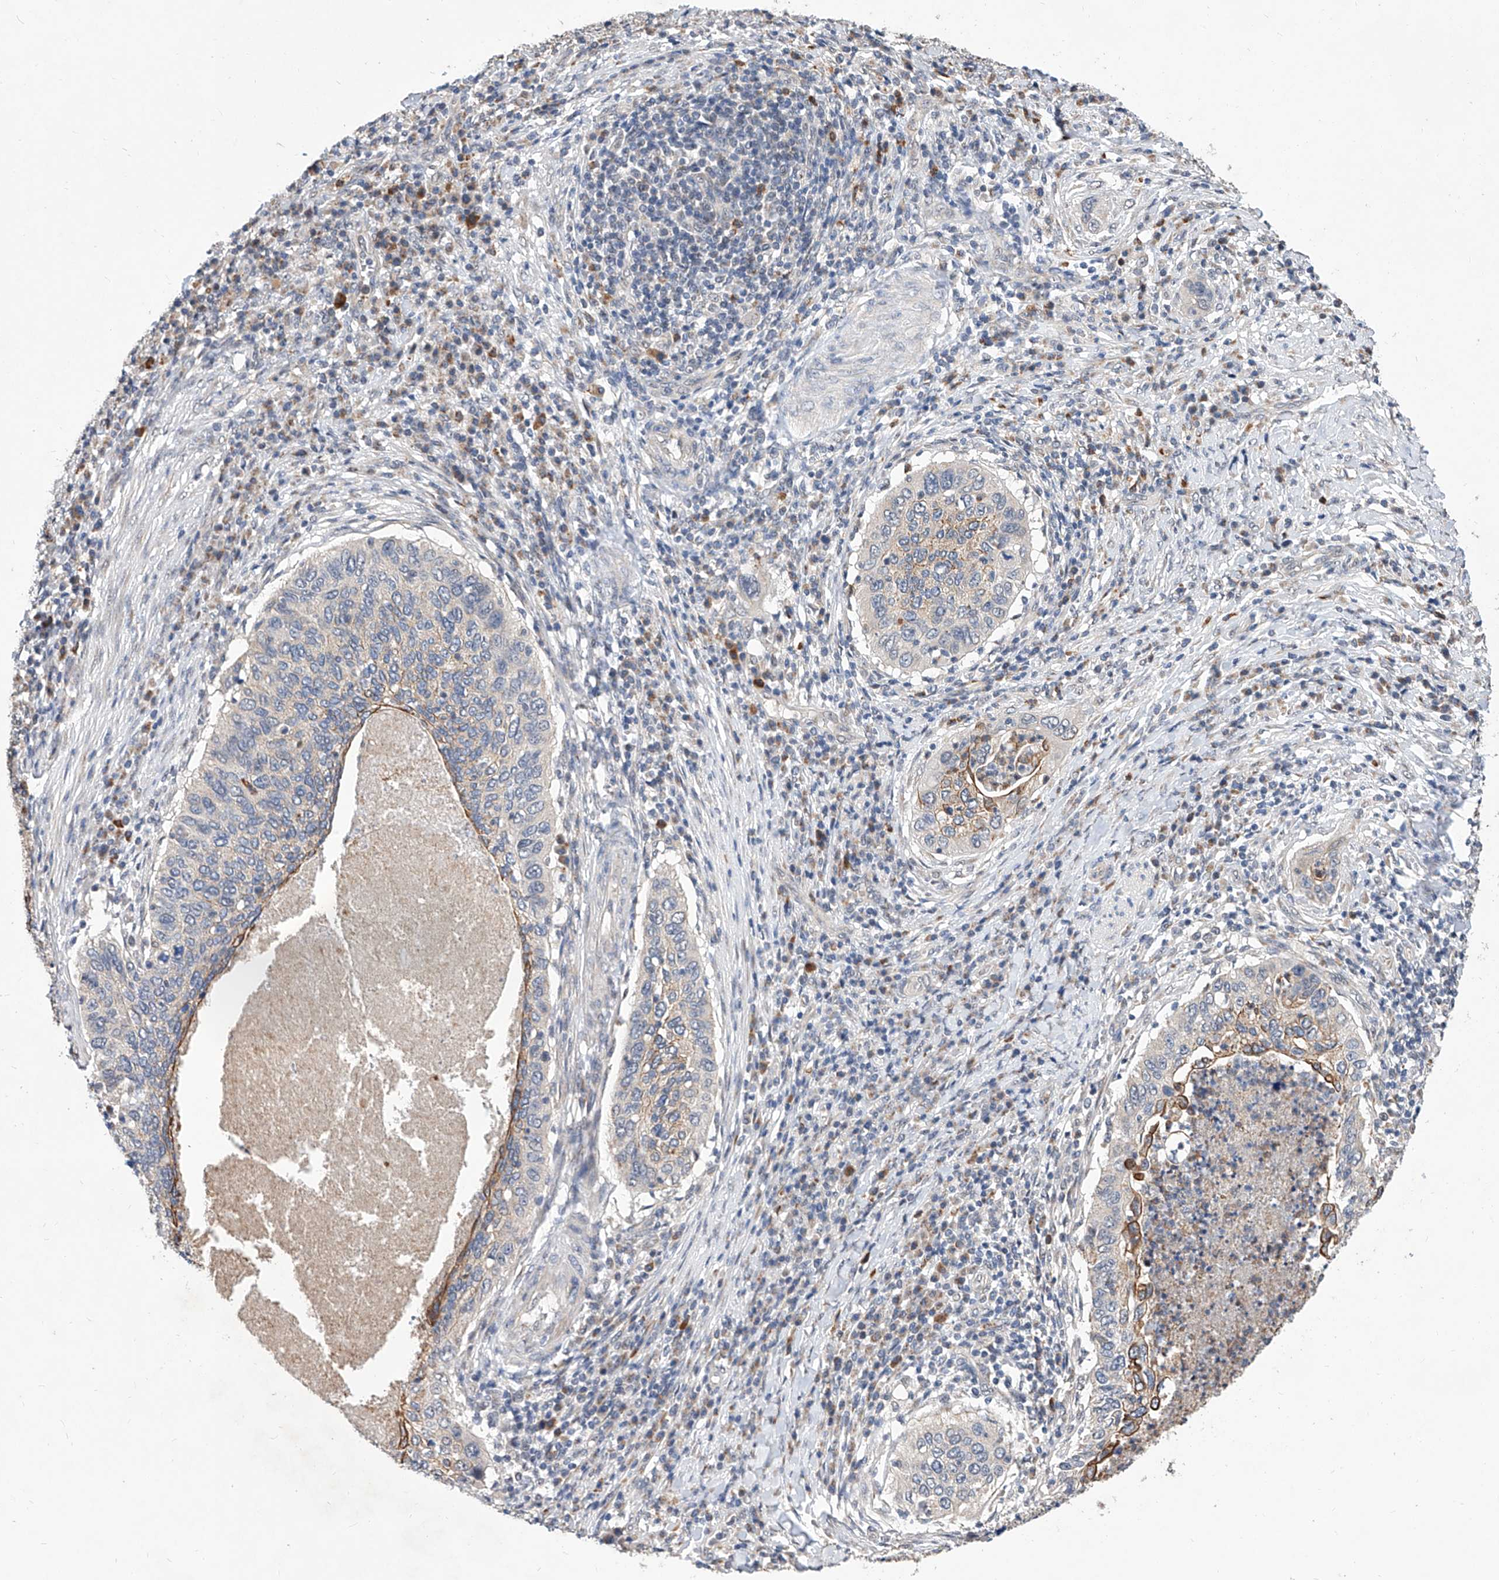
{"staining": {"intensity": "moderate", "quantity": "<25%", "location": "cytoplasmic/membranous"}, "tissue": "cervical cancer", "cell_type": "Tumor cells", "image_type": "cancer", "snomed": [{"axis": "morphology", "description": "Squamous cell carcinoma, NOS"}, {"axis": "topography", "description": "Cervix"}], "caption": "A photomicrograph showing moderate cytoplasmic/membranous positivity in about <25% of tumor cells in squamous cell carcinoma (cervical), as visualized by brown immunohistochemical staining.", "gene": "MFSD4B", "patient": {"sex": "female", "age": 38}}